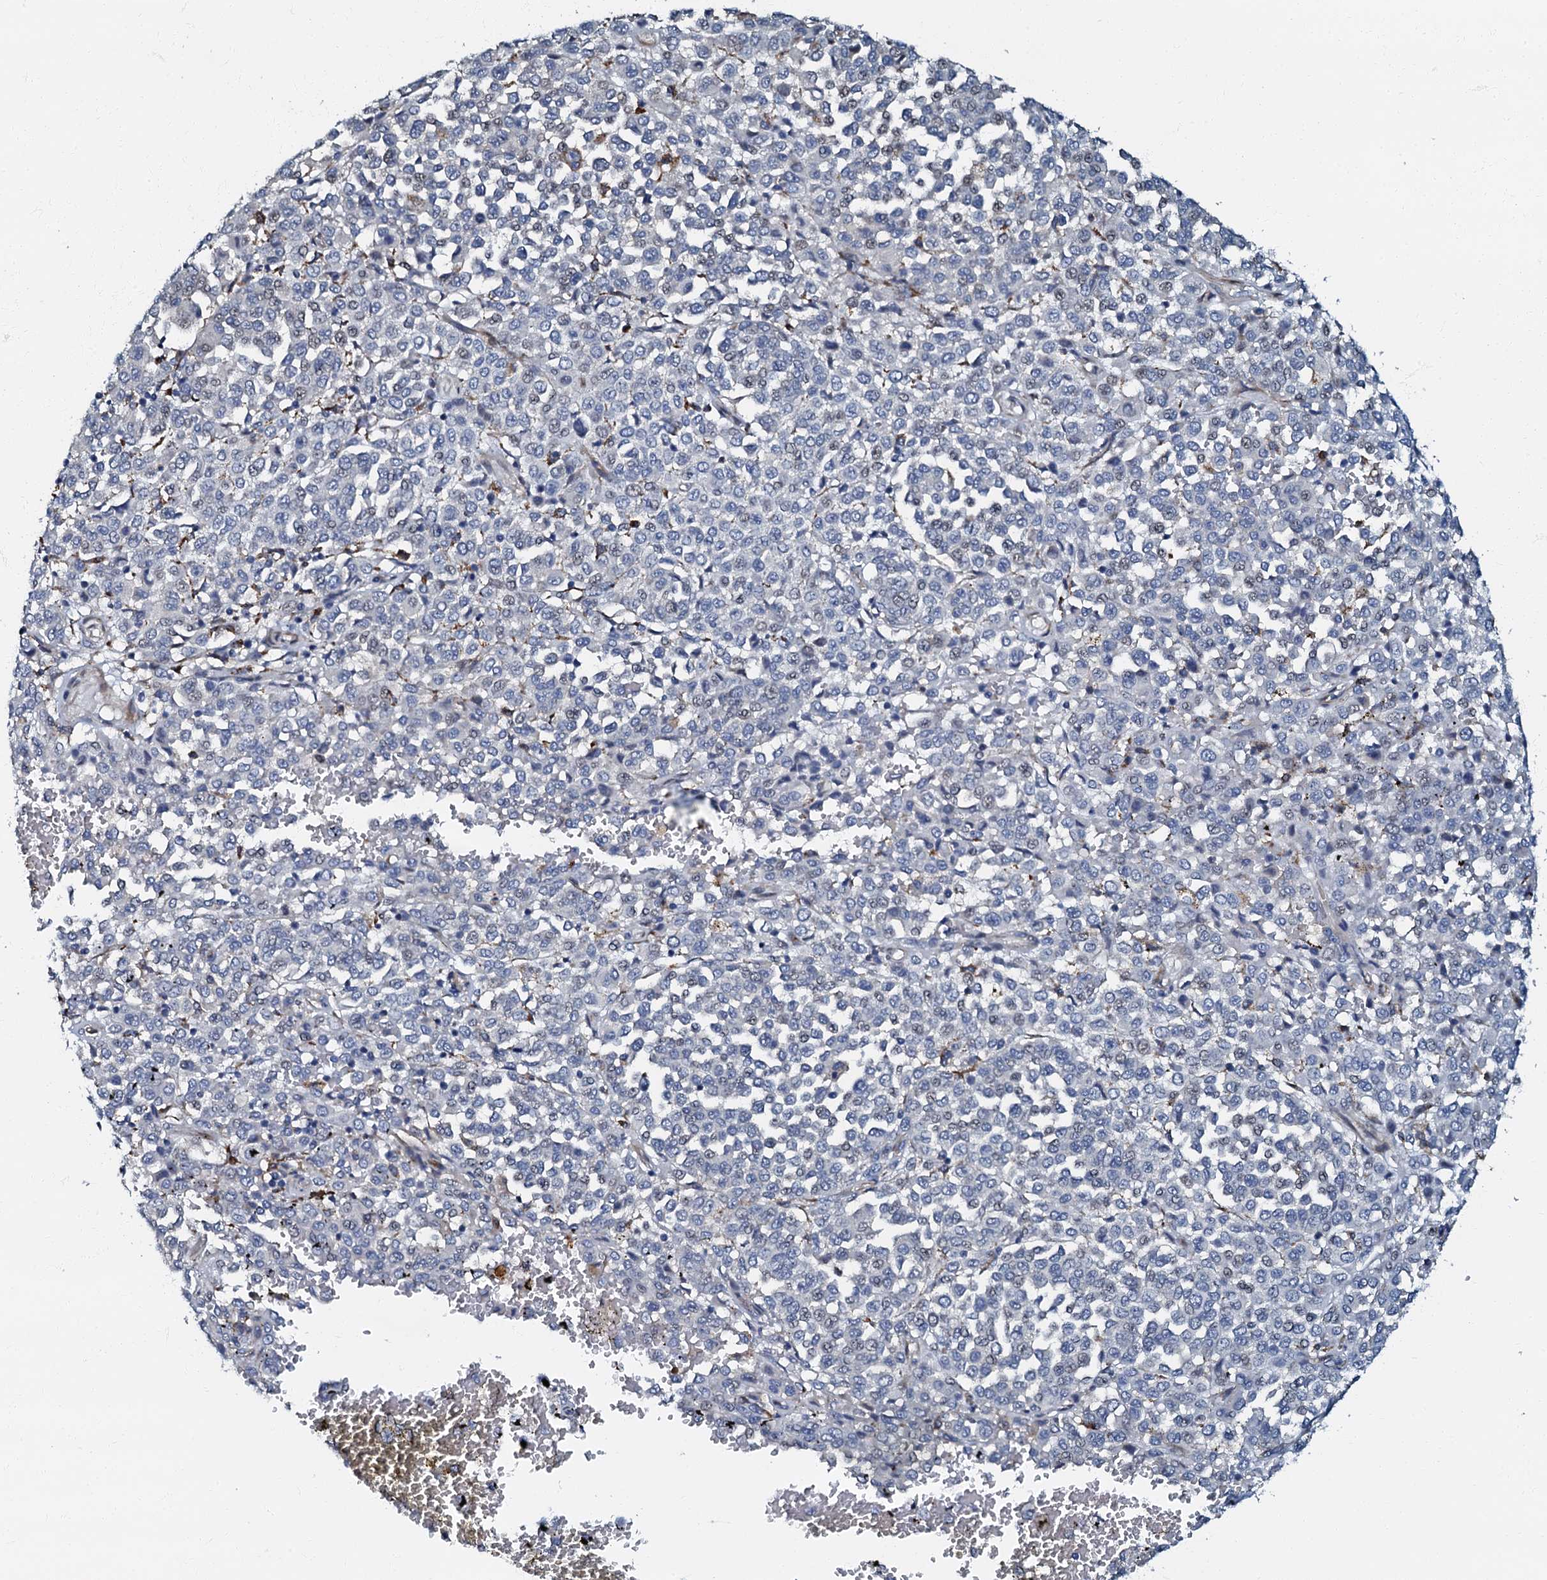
{"staining": {"intensity": "negative", "quantity": "none", "location": "none"}, "tissue": "melanoma", "cell_type": "Tumor cells", "image_type": "cancer", "snomed": [{"axis": "morphology", "description": "Malignant melanoma, Metastatic site"}, {"axis": "topography", "description": "Pancreas"}], "caption": "The photomicrograph exhibits no significant staining in tumor cells of malignant melanoma (metastatic site). The staining was performed using DAB (3,3'-diaminobenzidine) to visualize the protein expression in brown, while the nuclei were stained in blue with hematoxylin (Magnification: 20x).", "gene": "OLAH", "patient": {"sex": "female", "age": 30}}